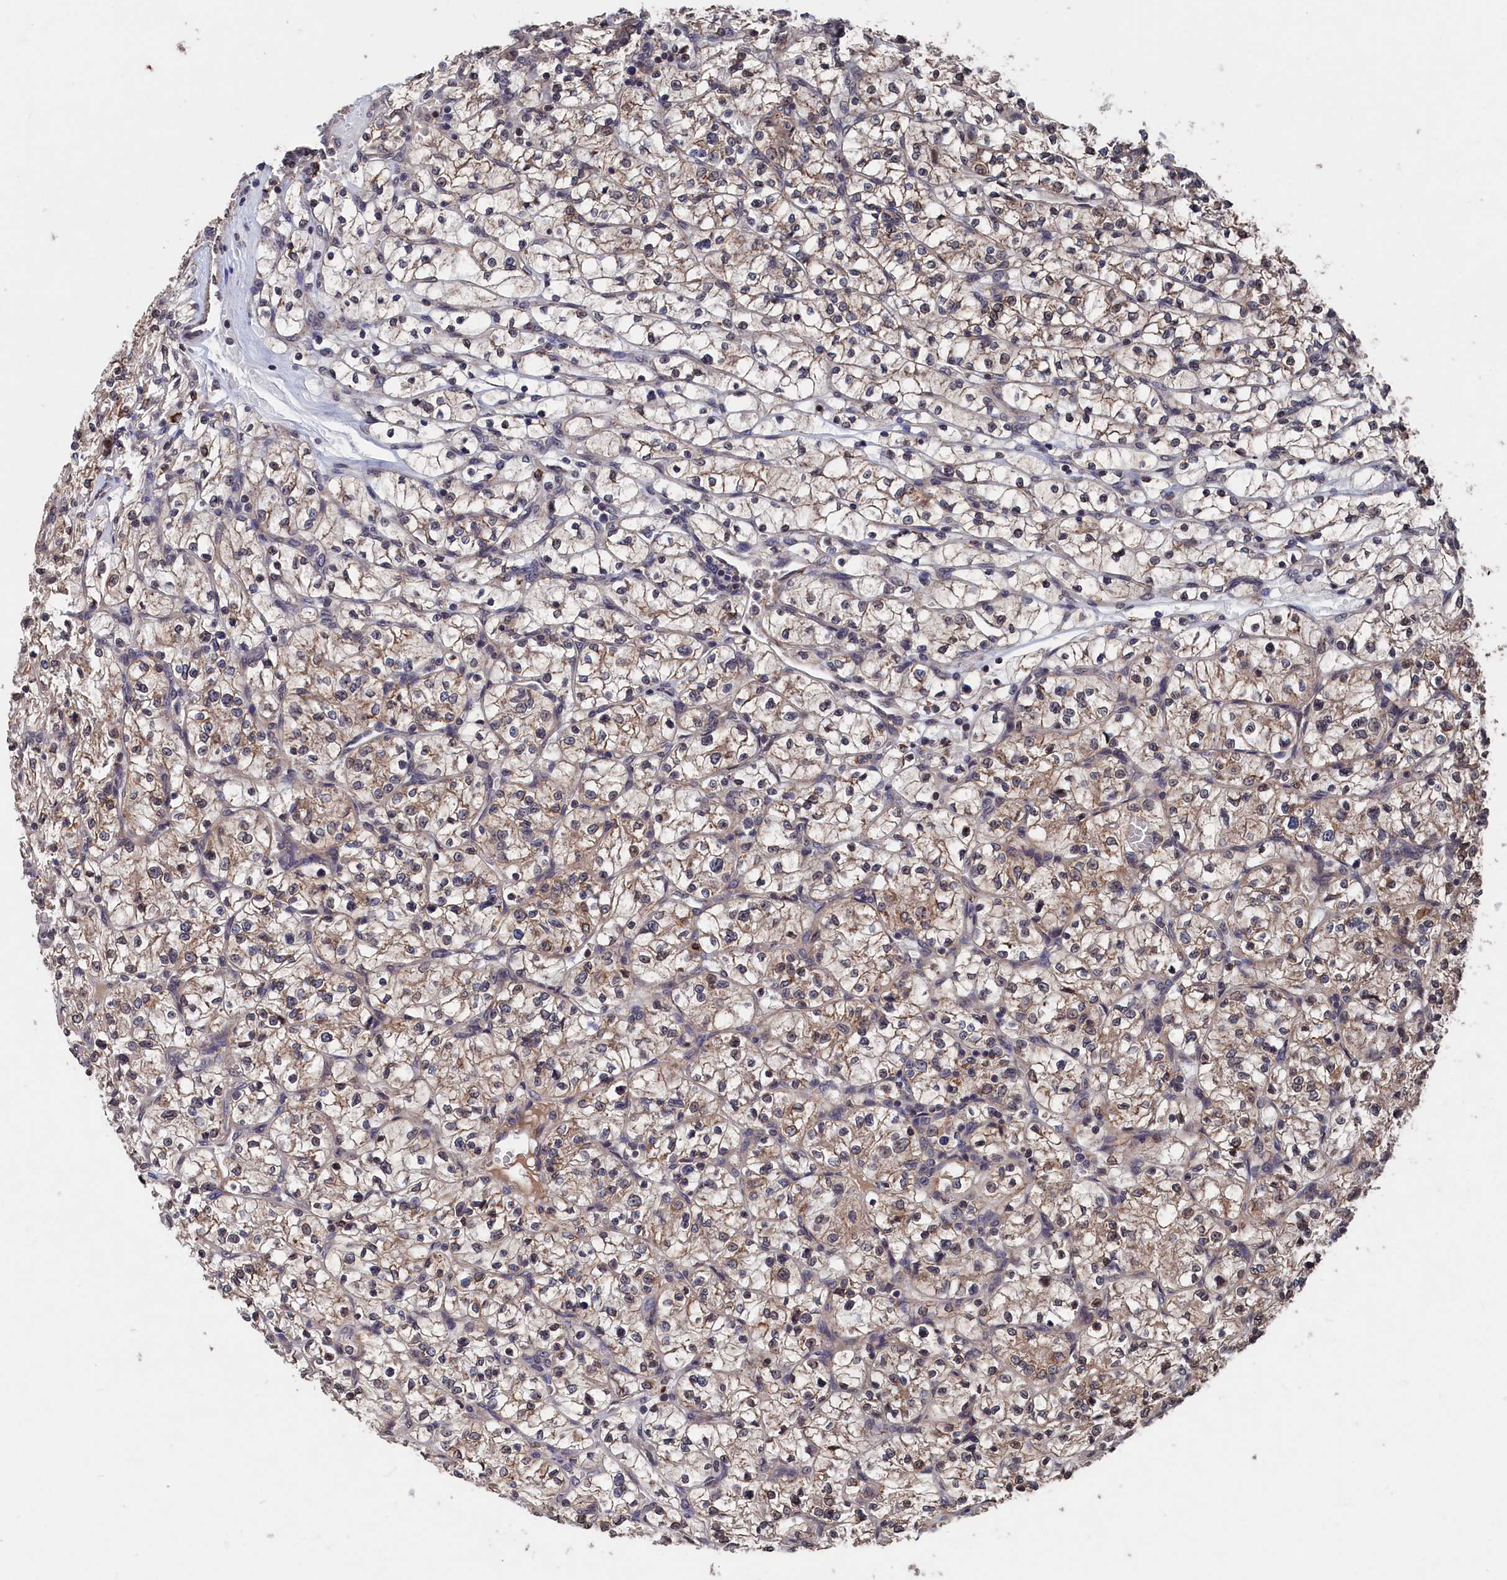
{"staining": {"intensity": "weak", "quantity": "25%-75%", "location": "cytoplasmic/membranous"}, "tissue": "renal cancer", "cell_type": "Tumor cells", "image_type": "cancer", "snomed": [{"axis": "morphology", "description": "Adenocarcinoma, NOS"}, {"axis": "topography", "description": "Kidney"}], "caption": "Renal cancer (adenocarcinoma) stained with DAB (3,3'-diaminobenzidine) immunohistochemistry exhibits low levels of weak cytoplasmic/membranous staining in about 25%-75% of tumor cells.", "gene": "PDE12", "patient": {"sex": "female", "age": 64}}